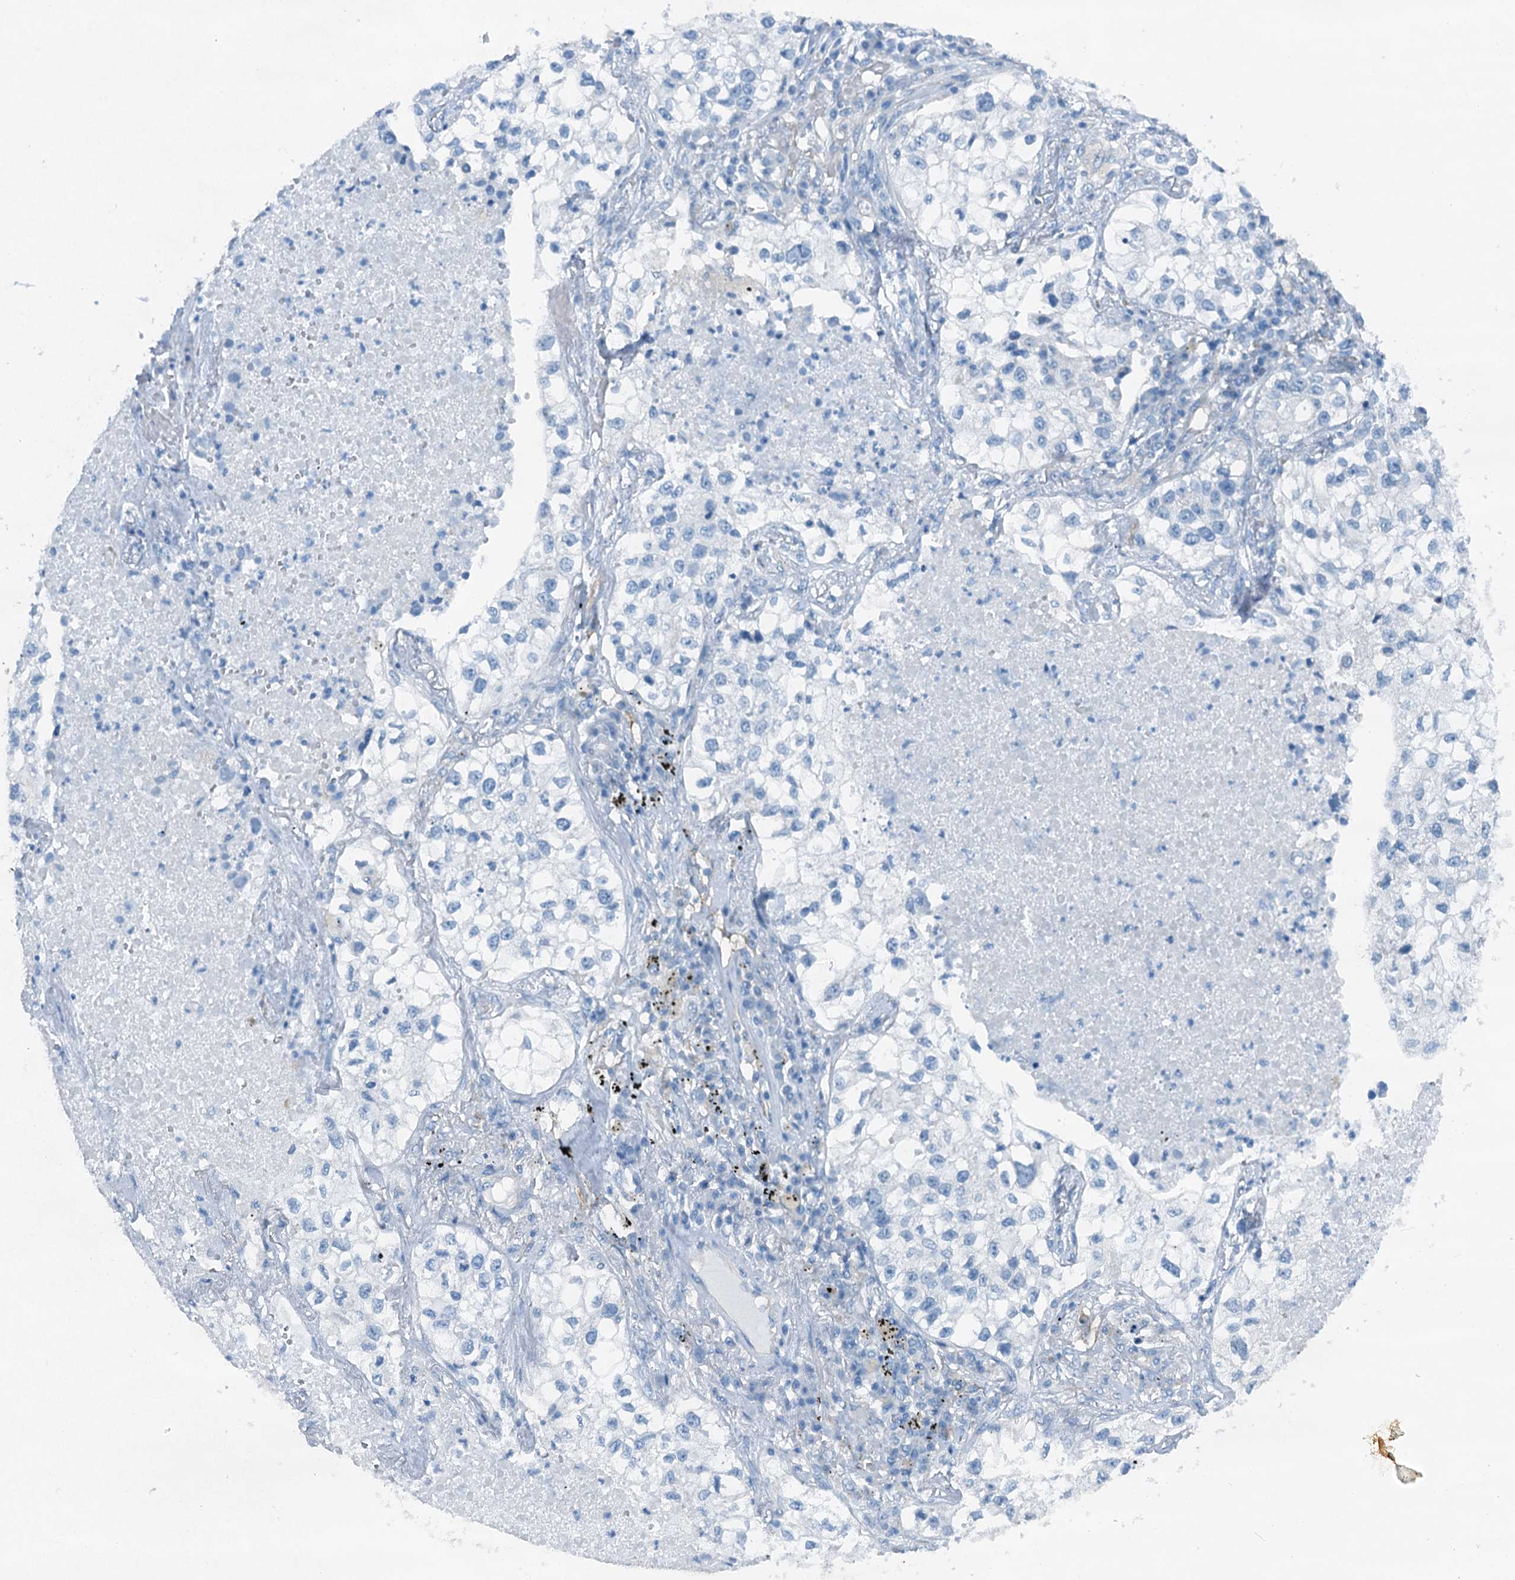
{"staining": {"intensity": "negative", "quantity": "none", "location": "none"}, "tissue": "lung cancer", "cell_type": "Tumor cells", "image_type": "cancer", "snomed": [{"axis": "morphology", "description": "Adenocarcinoma, NOS"}, {"axis": "topography", "description": "Lung"}], "caption": "Photomicrograph shows no significant protein expression in tumor cells of lung cancer (adenocarcinoma). The staining was performed using DAB (3,3'-diaminobenzidine) to visualize the protein expression in brown, while the nuclei were stained in blue with hematoxylin (Magnification: 20x).", "gene": "TMOD2", "patient": {"sex": "male", "age": 63}}